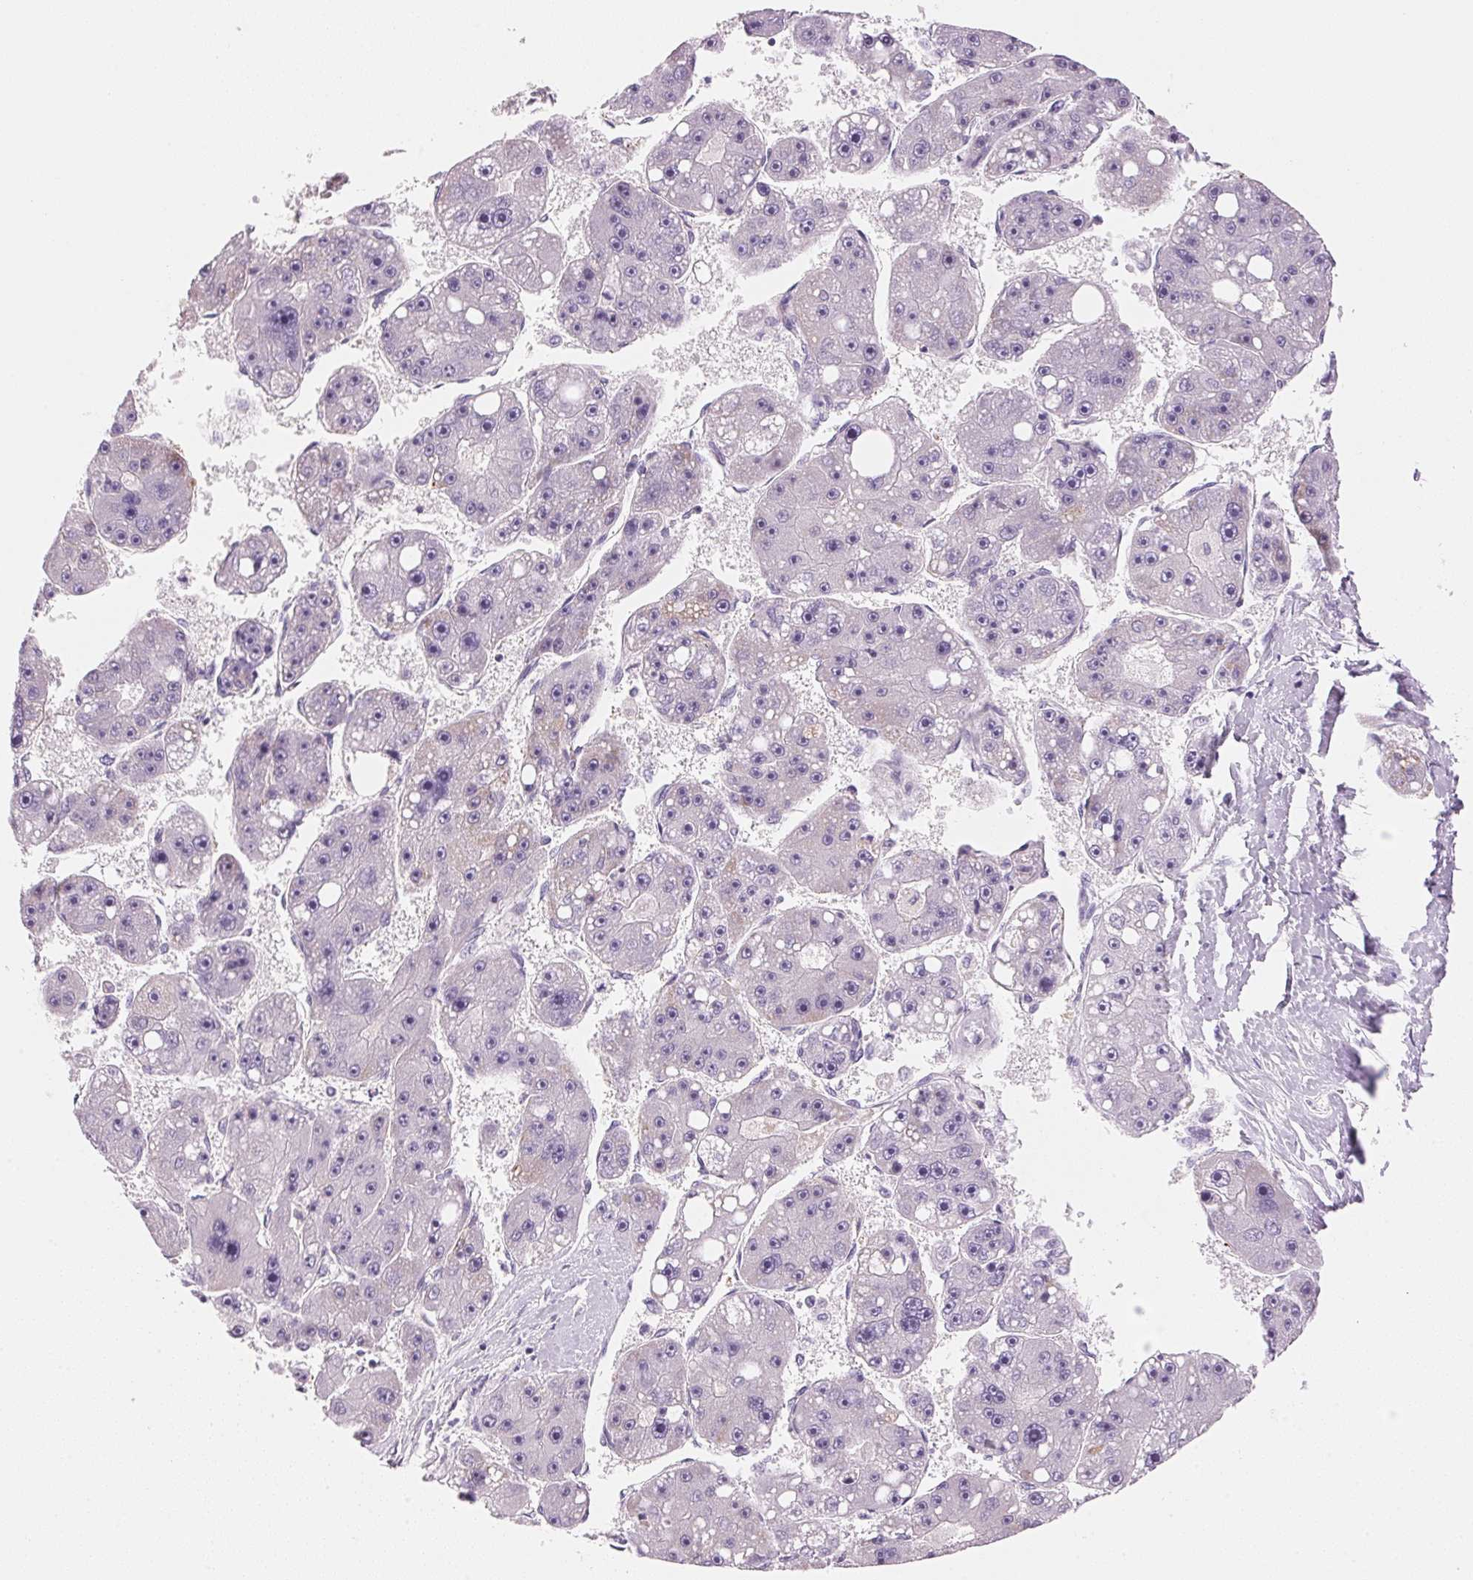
{"staining": {"intensity": "negative", "quantity": "none", "location": "none"}, "tissue": "liver cancer", "cell_type": "Tumor cells", "image_type": "cancer", "snomed": [{"axis": "morphology", "description": "Carcinoma, Hepatocellular, NOS"}, {"axis": "topography", "description": "Liver"}], "caption": "High magnification brightfield microscopy of liver cancer stained with DAB (3,3'-diaminobenzidine) (brown) and counterstained with hematoxylin (blue): tumor cells show no significant expression. (Brightfield microscopy of DAB (3,3'-diaminobenzidine) immunohistochemistry (IHC) at high magnification).", "gene": "CYP11B1", "patient": {"sex": "female", "age": 61}}